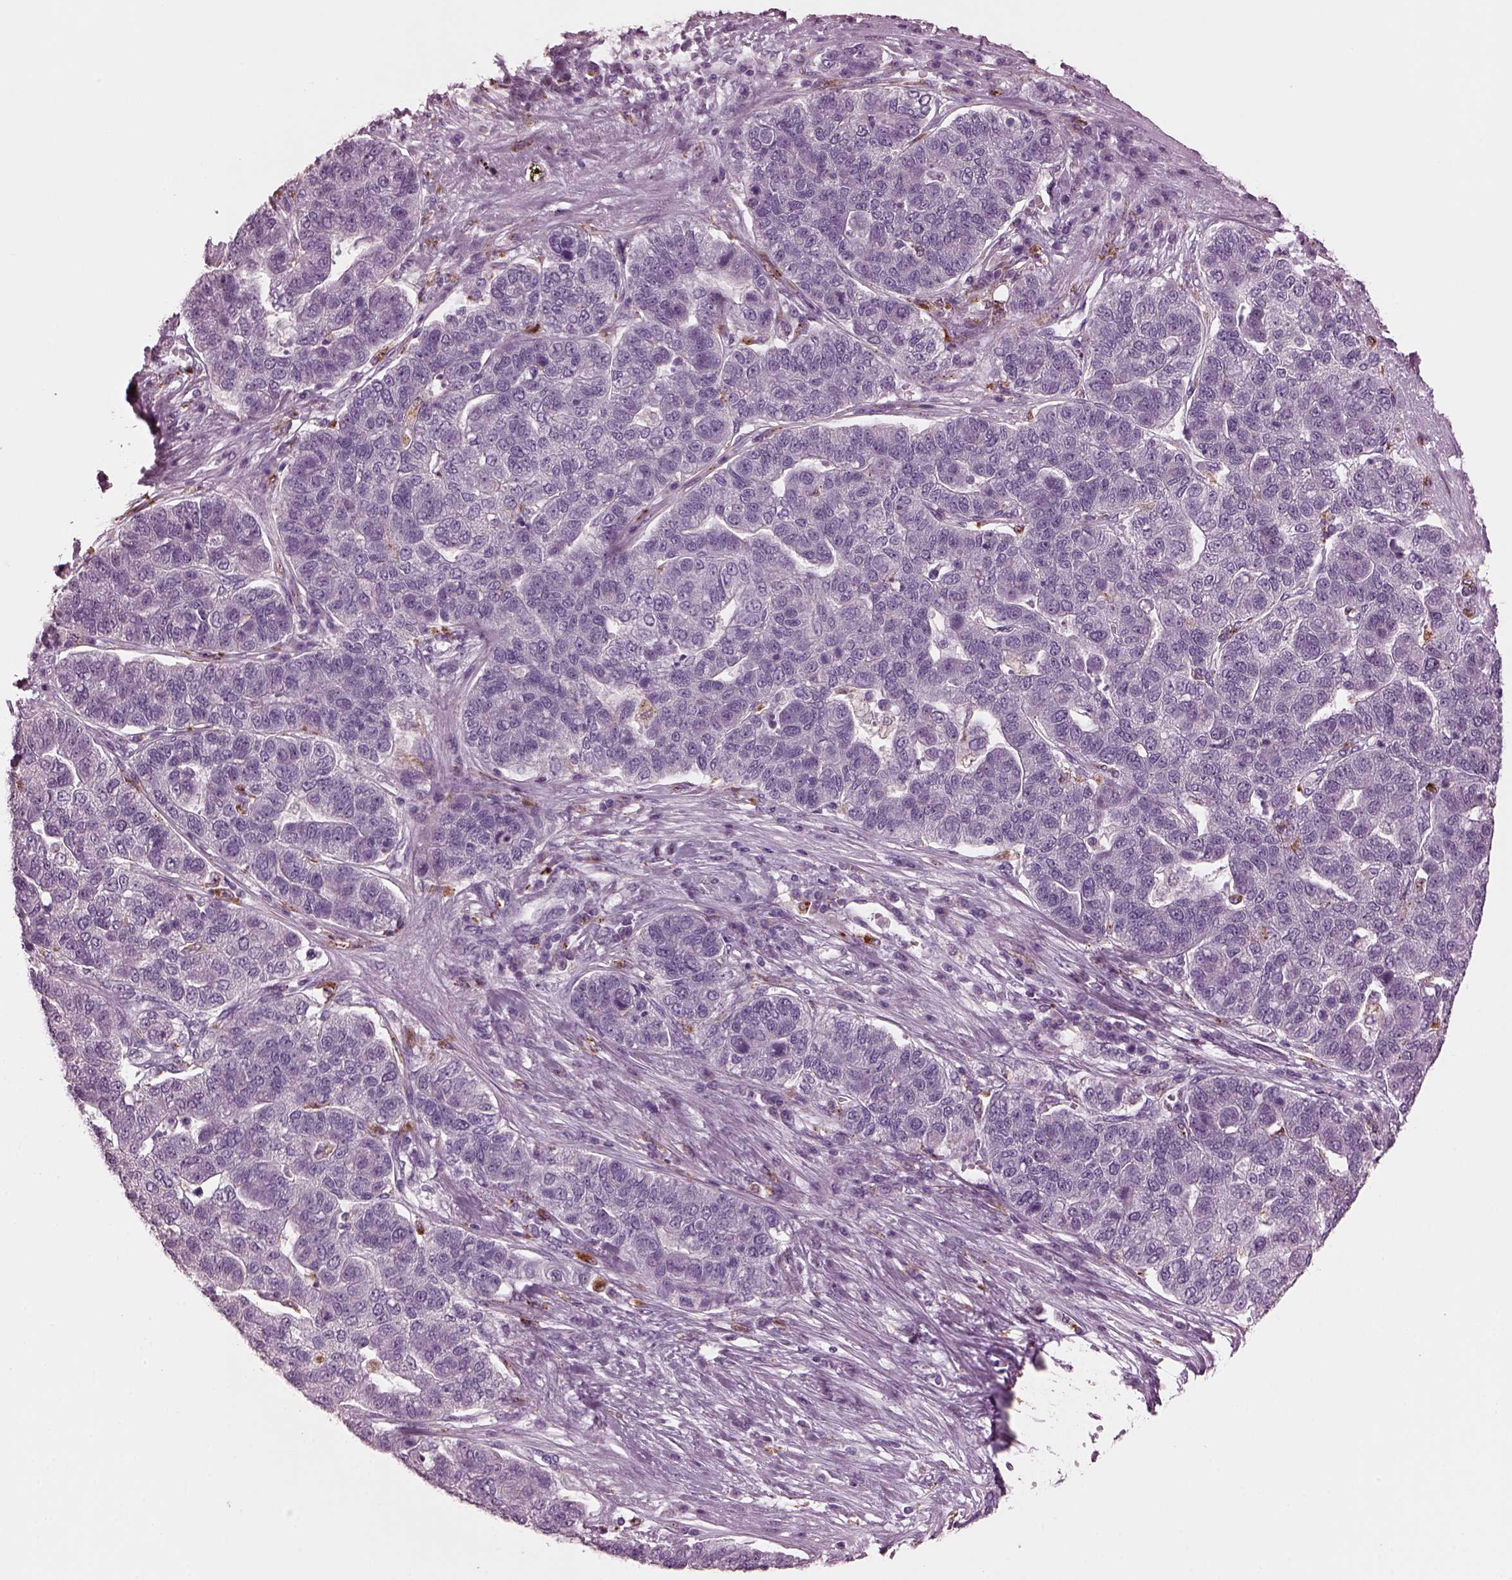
{"staining": {"intensity": "negative", "quantity": "none", "location": "none"}, "tissue": "pancreatic cancer", "cell_type": "Tumor cells", "image_type": "cancer", "snomed": [{"axis": "morphology", "description": "Adenocarcinoma, NOS"}, {"axis": "topography", "description": "Pancreas"}], "caption": "A photomicrograph of pancreatic adenocarcinoma stained for a protein reveals no brown staining in tumor cells.", "gene": "SLAMF8", "patient": {"sex": "female", "age": 61}}